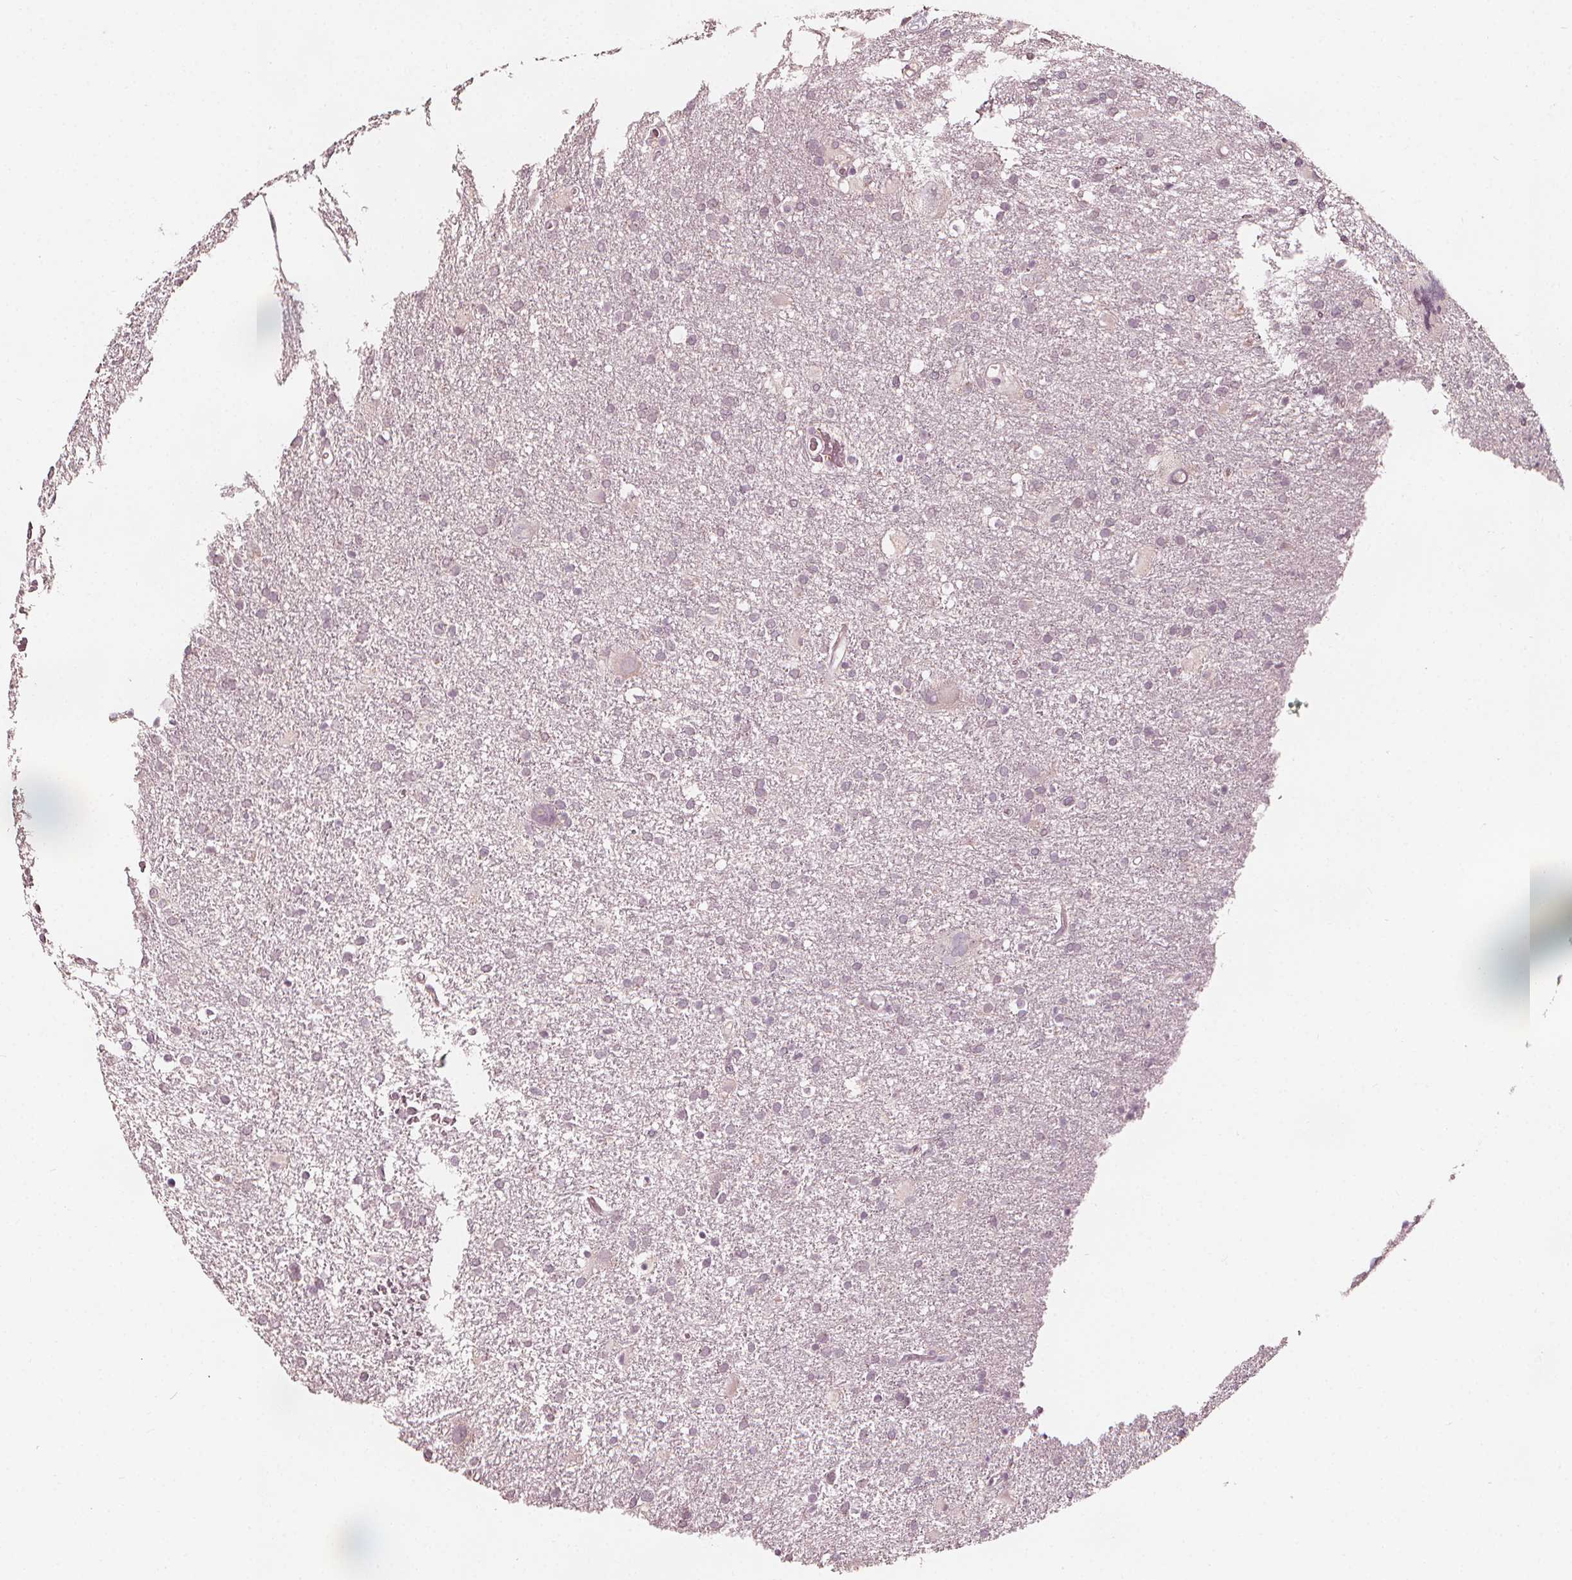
{"staining": {"intensity": "negative", "quantity": "none", "location": "none"}, "tissue": "glioma", "cell_type": "Tumor cells", "image_type": "cancer", "snomed": [{"axis": "morphology", "description": "Glioma, malignant, Low grade"}, {"axis": "topography", "description": "Brain"}], "caption": "Immunohistochemical staining of human glioma demonstrates no significant expression in tumor cells.", "gene": "NPC1L1", "patient": {"sex": "male", "age": 66}}